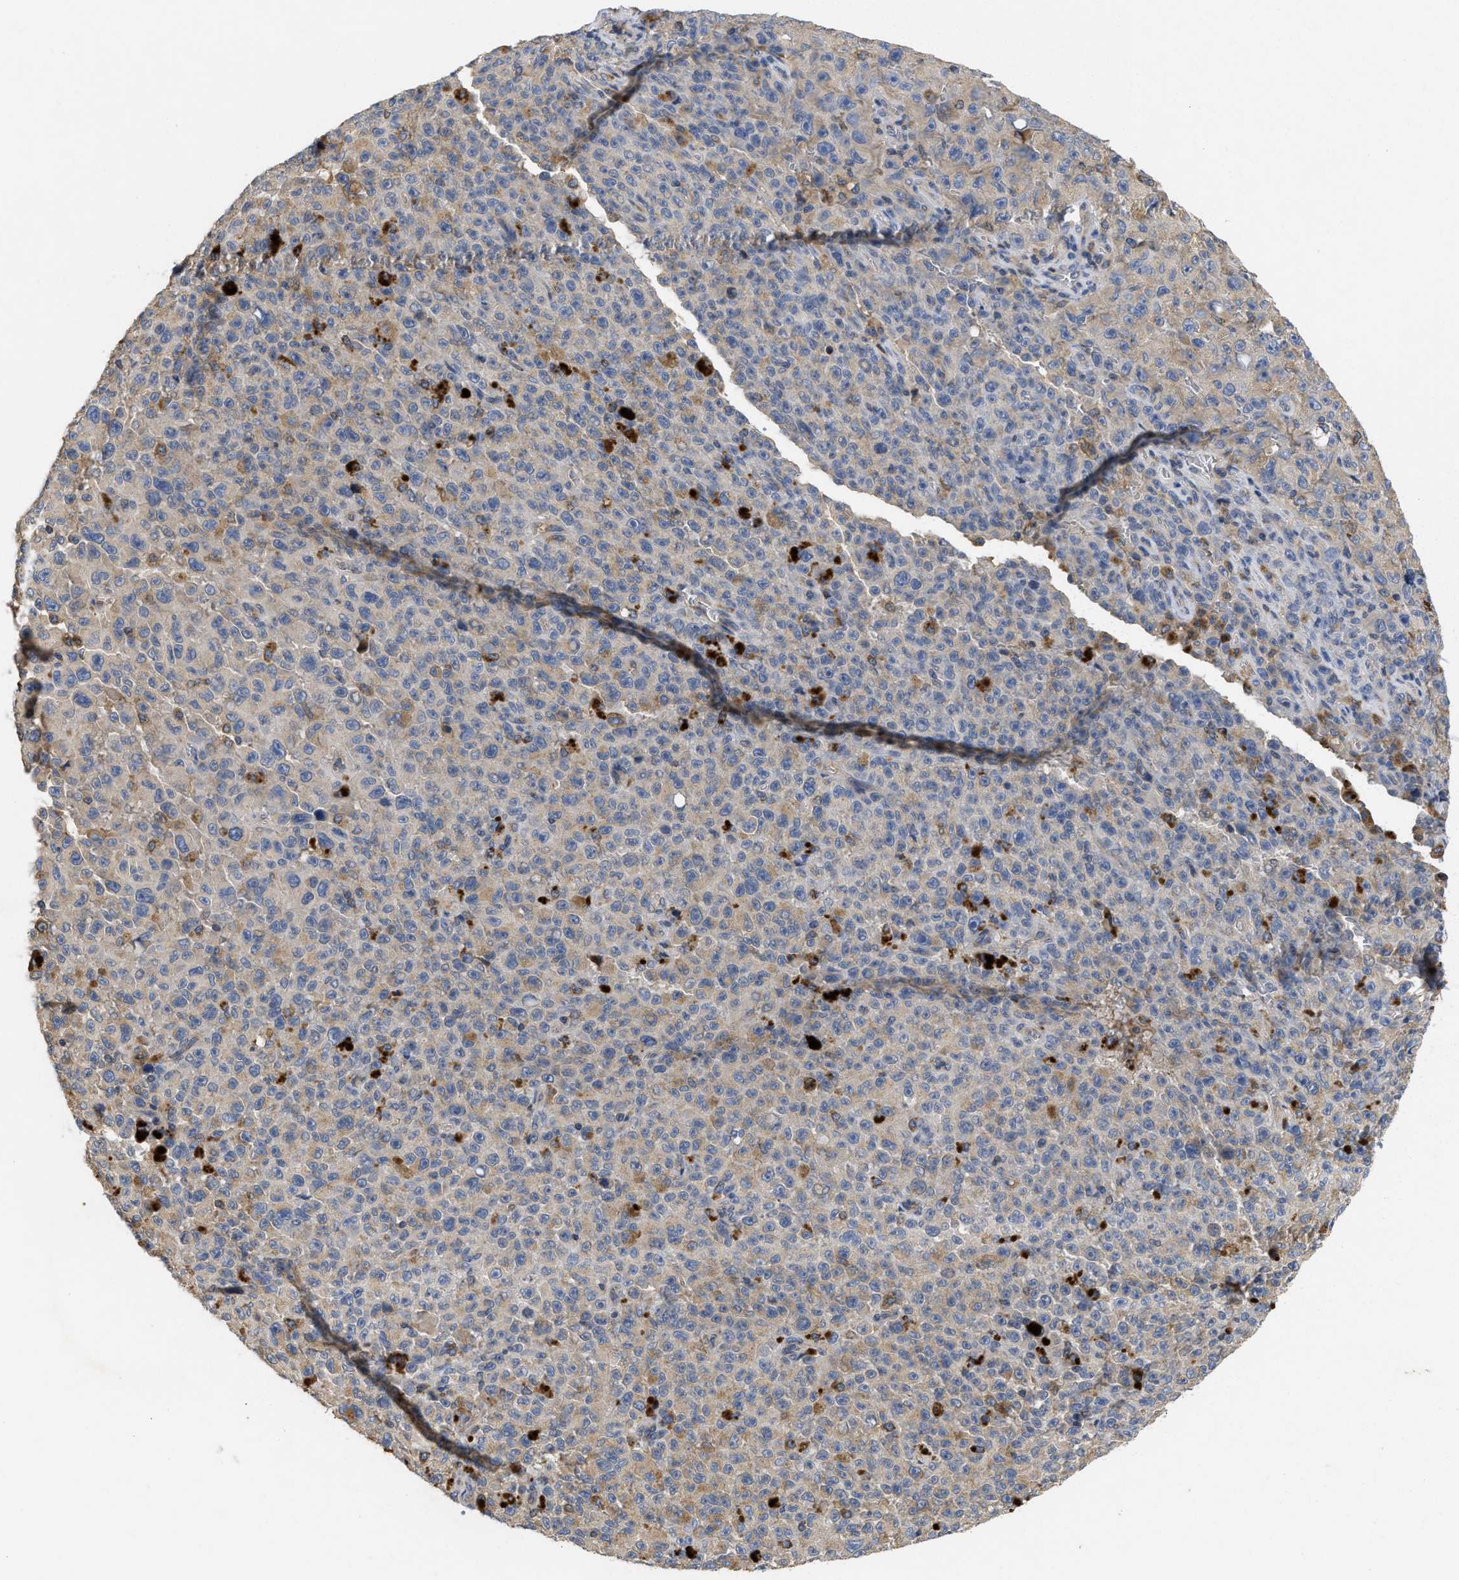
{"staining": {"intensity": "weak", "quantity": "<25%", "location": "cytoplasmic/membranous"}, "tissue": "melanoma", "cell_type": "Tumor cells", "image_type": "cancer", "snomed": [{"axis": "morphology", "description": "Malignant melanoma, NOS"}, {"axis": "topography", "description": "Skin"}], "caption": "Immunohistochemistry (IHC) image of human melanoma stained for a protein (brown), which reveals no positivity in tumor cells. Brightfield microscopy of immunohistochemistry stained with DAB (brown) and hematoxylin (blue), captured at high magnification.", "gene": "RNF216", "patient": {"sex": "female", "age": 82}}